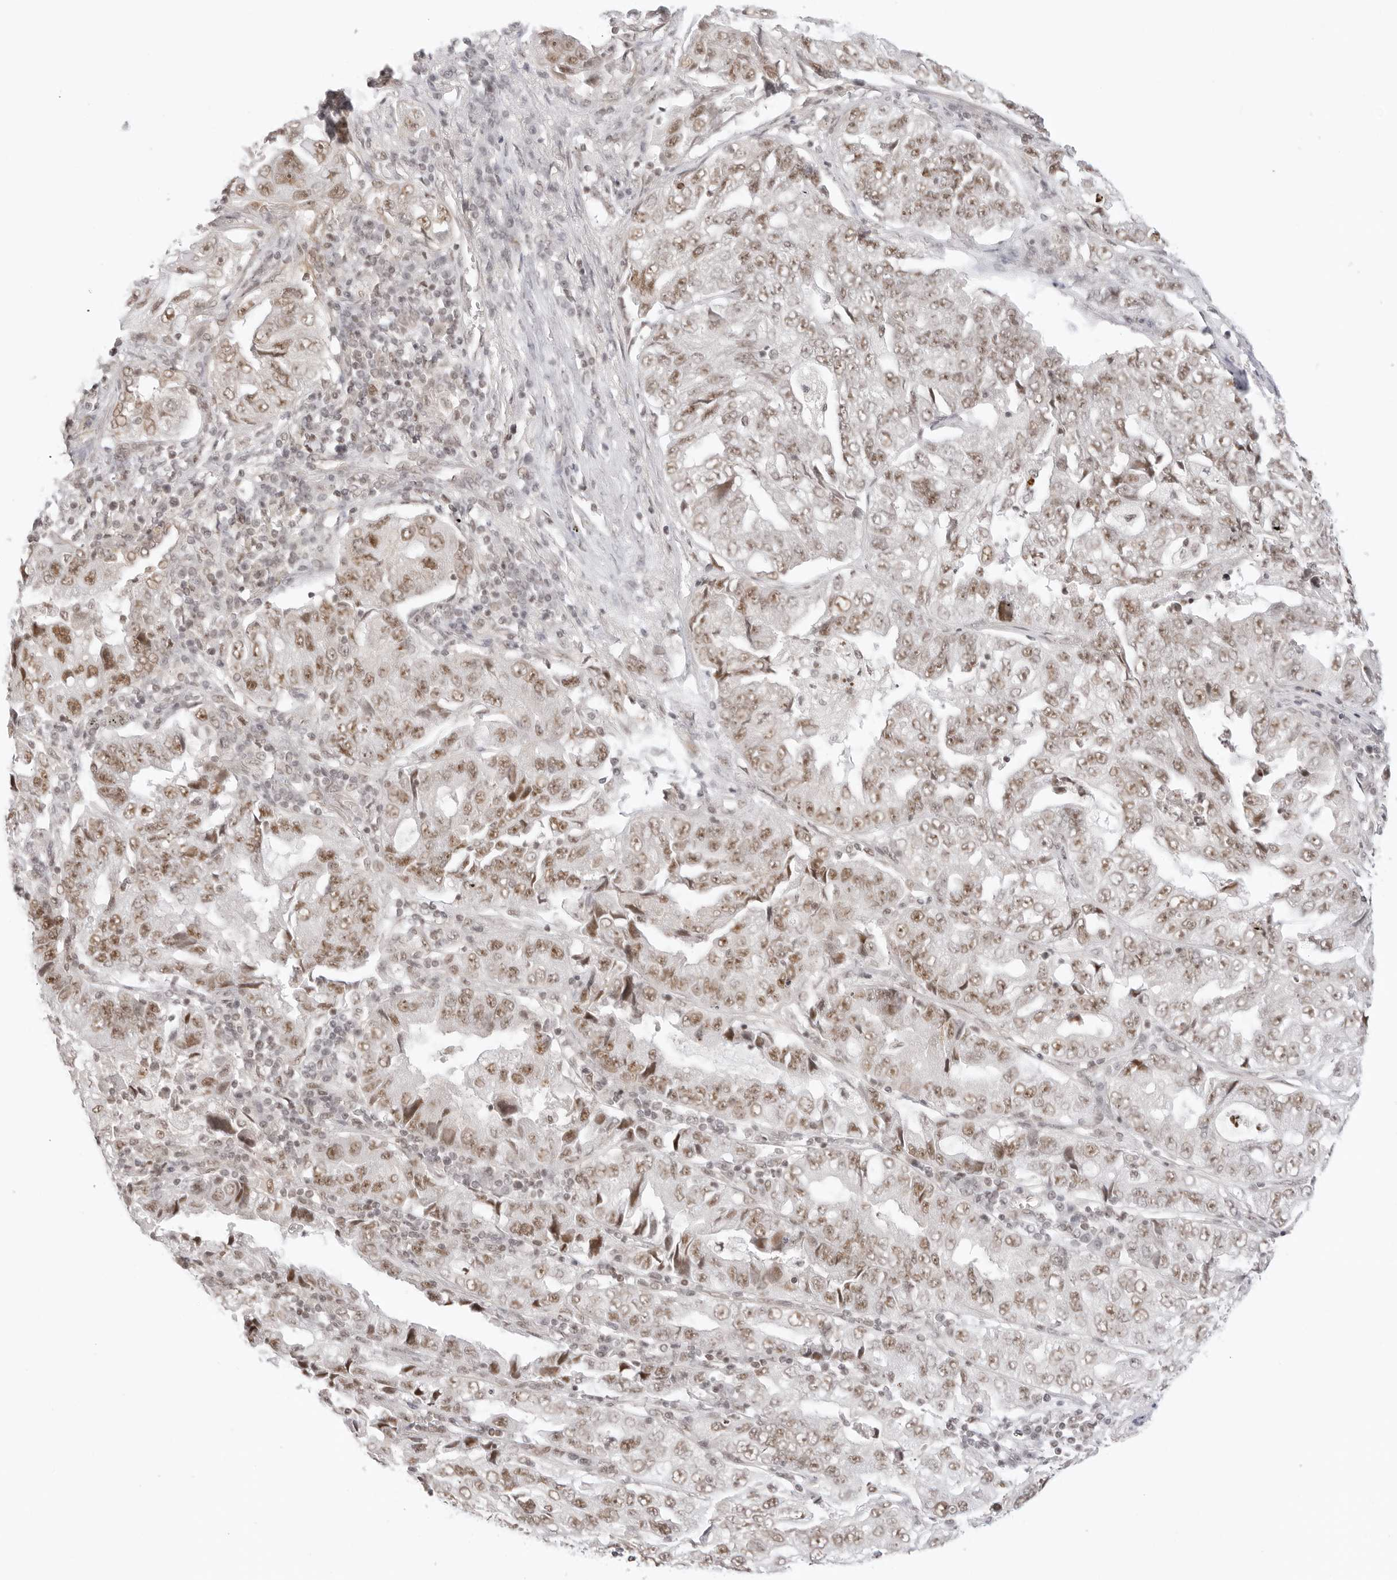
{"staining": {"intensity": "moderate", "quantity": ">75%", "location": "nuclear"}, "tissue": "lung cancer", "cell_type": "Tumor cells", "image_type": "cancer", "snomed": [{"axis": "morphology", "description": "Adenocarcinoma, NOS"}, {"axis": "topography", "description": "Lung"}], "caption": "Tumor cells exhibit medium levels of moderate nuclear positivity in about >75% of cells in human lung cancer (adenocarcinoma).", "gene": "TCIM", "patient": {"sex": "female", "age": 51}}